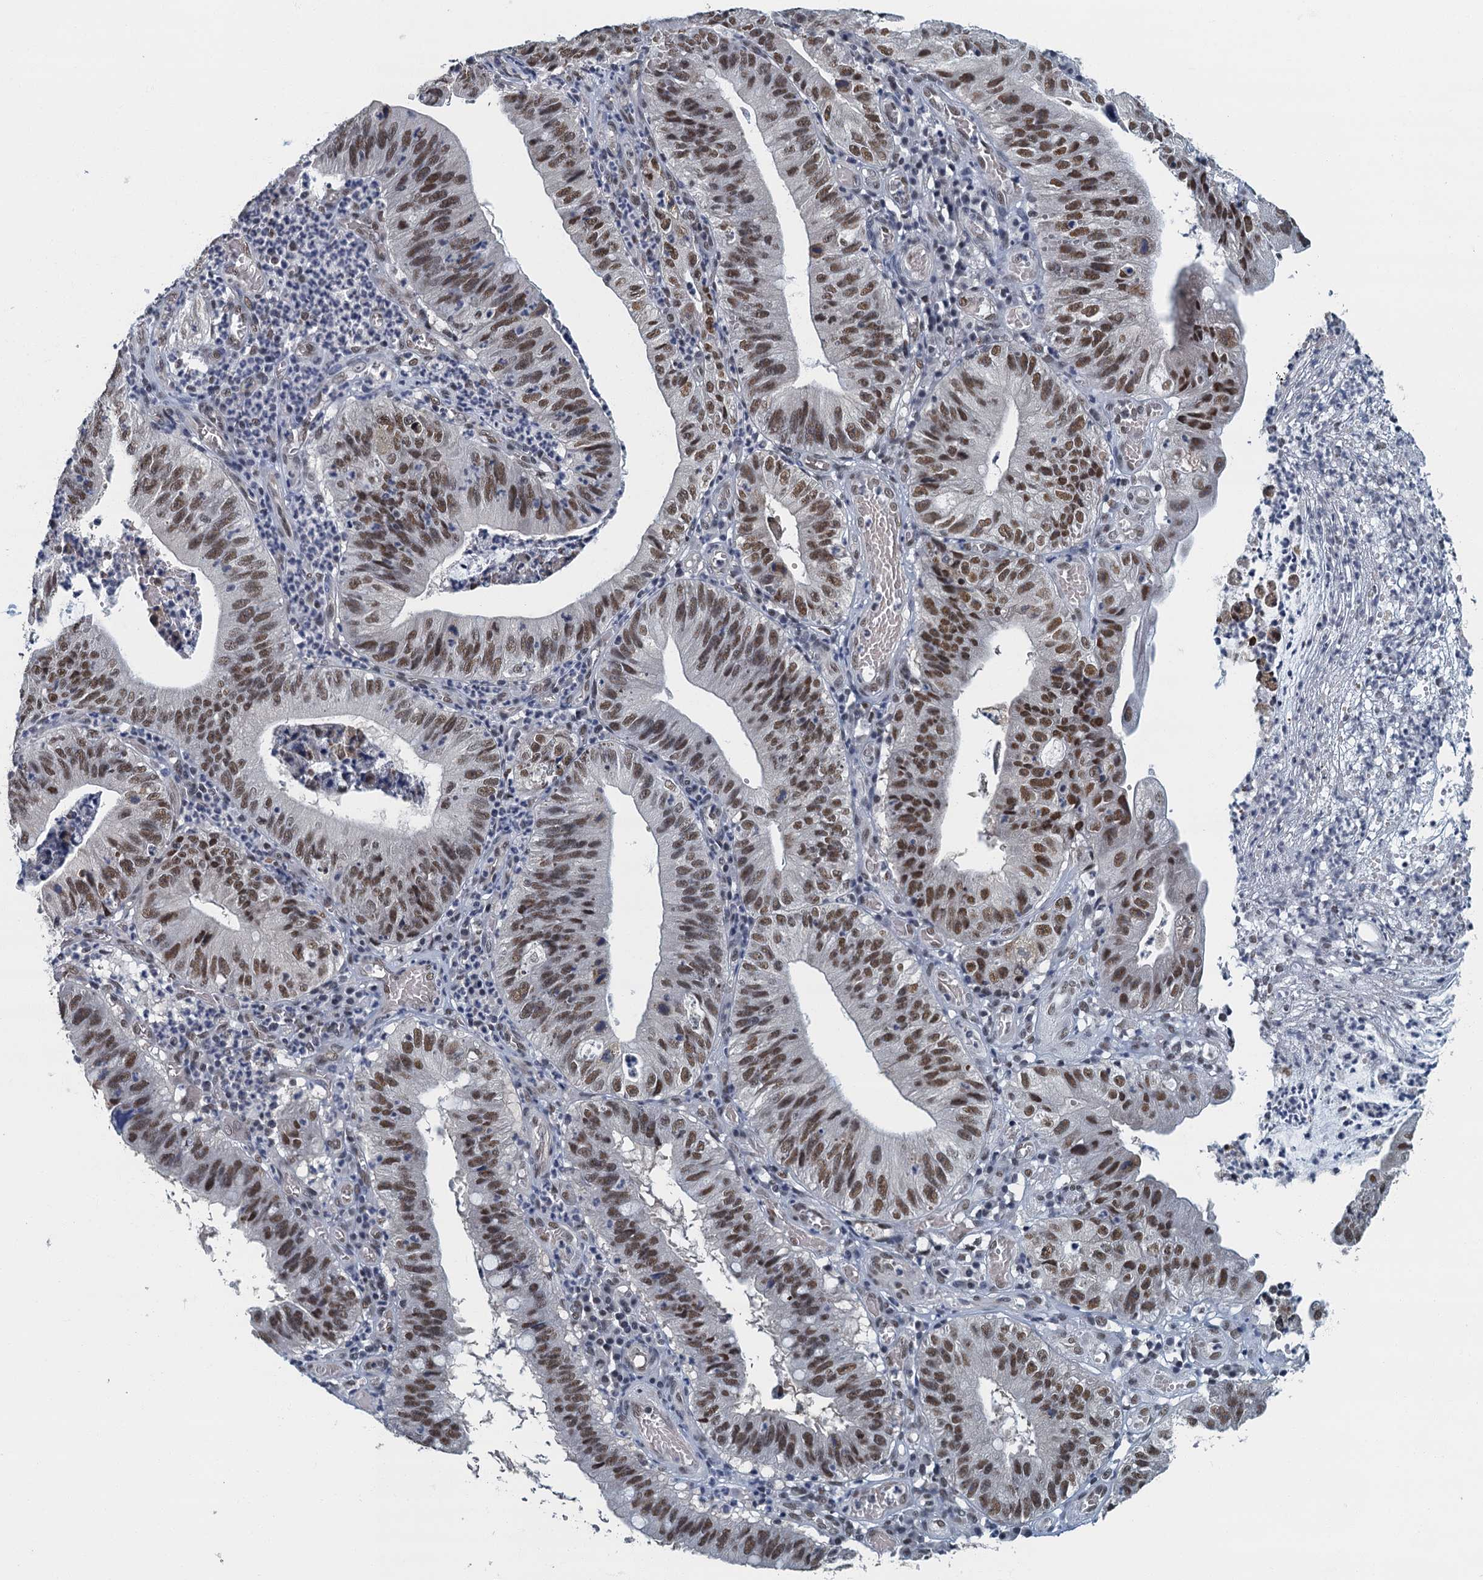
{"staining": {"intensity": "moderate", "quantity": ">75%", "location": "nuclear"}, "tissue": "stomach cancer", "cell_type": "Tumor cells", "image_type": "cancer", "snomed": [{"axis": "morphology", "description": "Adenocarcinoma, NOS"}, {"axis": "topography", "description": "Stomach"}], "caption": "The micrograph shows staining of stomach cancer (adenocarcinoma), revealing moderate nuclear protein positivity (brown color) within tumor cells.", "gene": "GADL1", "patient": {"sex": "male", "age": 59}}